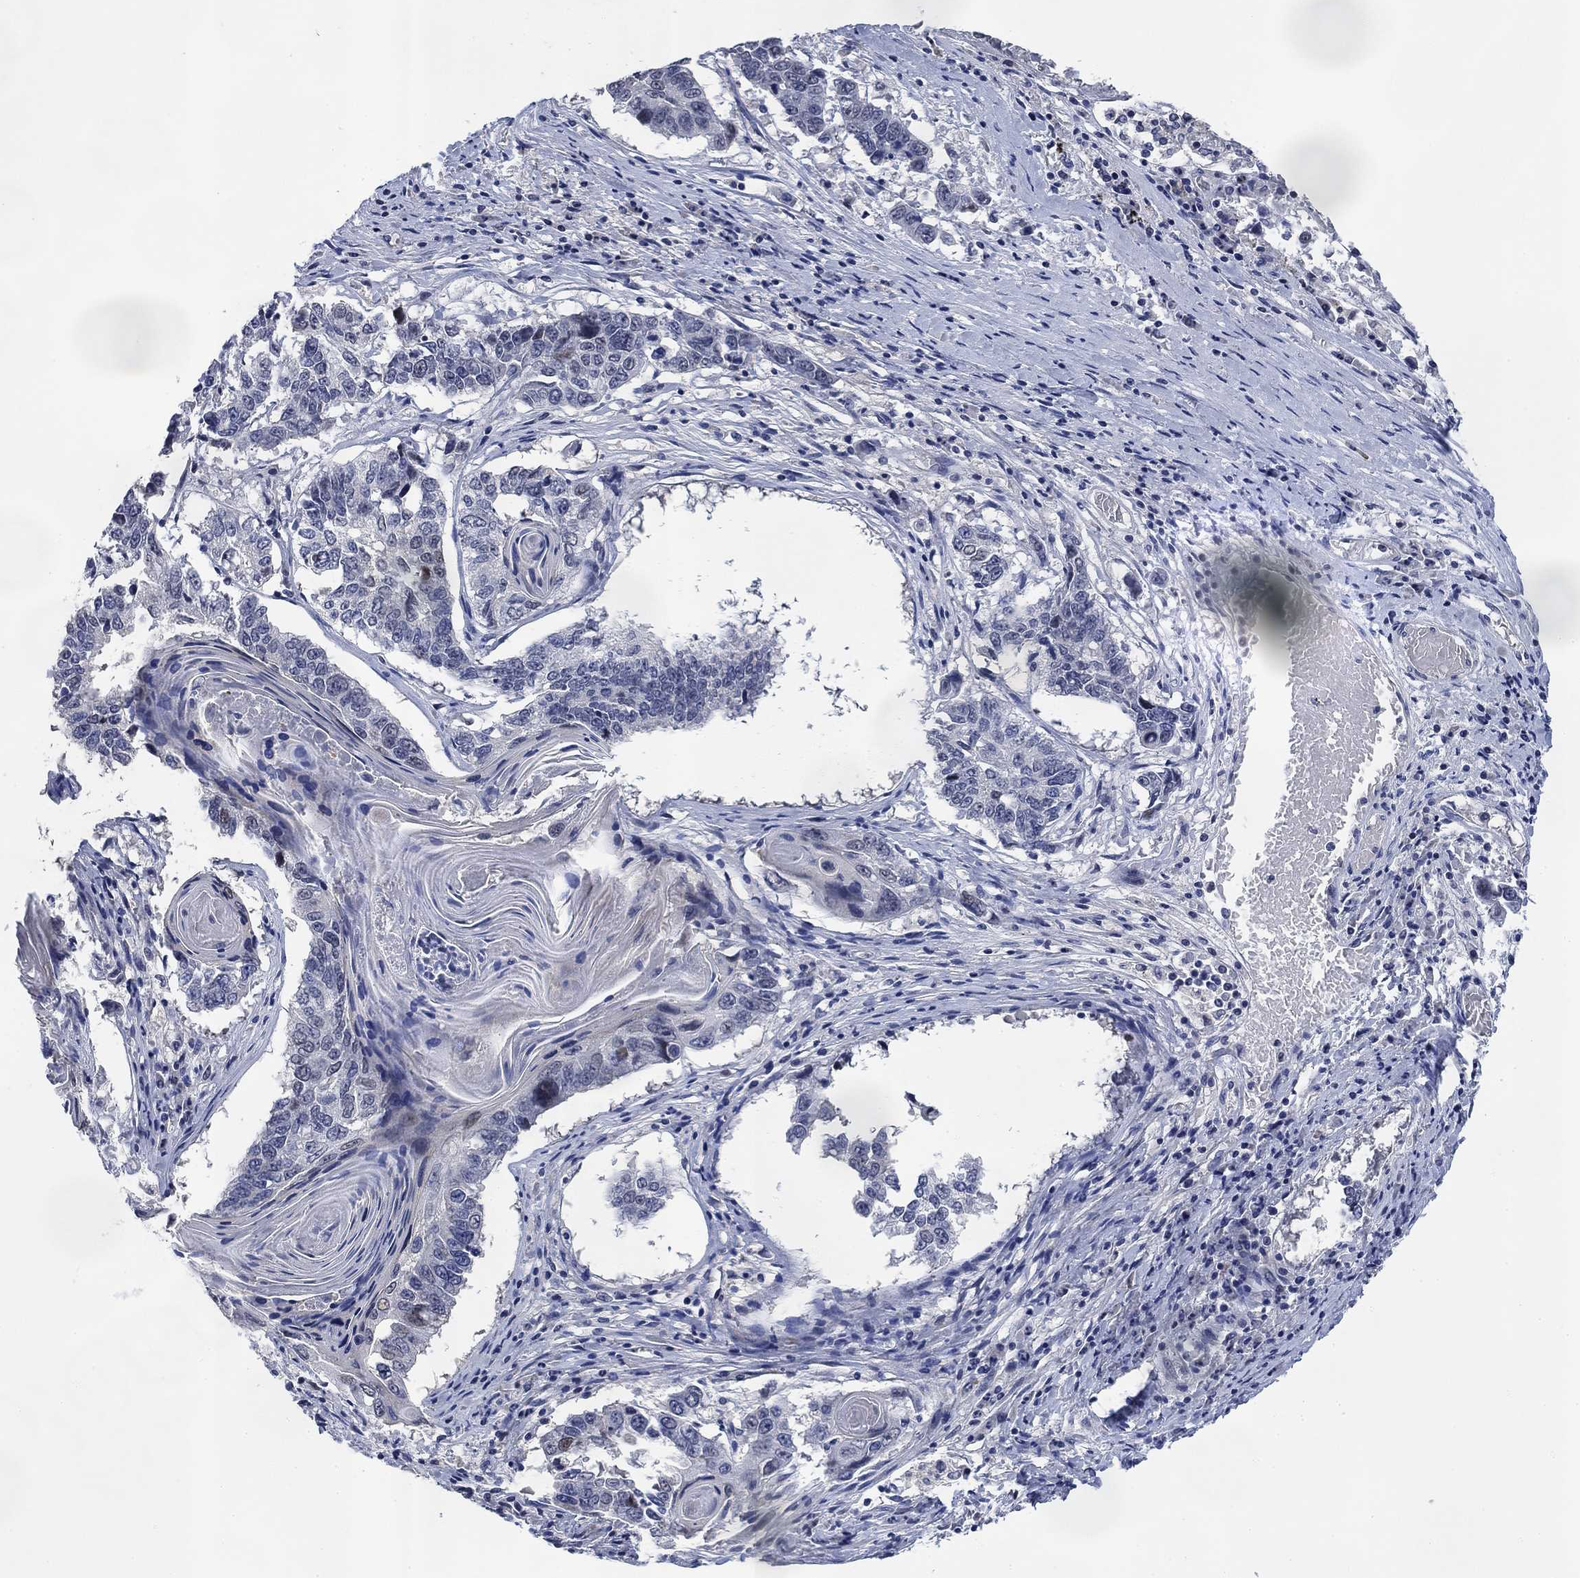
{"staining": {"intensity": "negative", "quantity": "none", "location": "none"}, "tissue": "lung cancer", "cell_type": "Tumor cells", "image_type": "cancer", "snomed": [{"axis": "morphology", "description": "Squamous cell carcinoma, NOS"}, {"axis": "topography", "description": "Lung"}], "caption": "A high-resolution micrograph shows immunohistochemistry (IHC) staining of lung cancer (squamous cell carcinoma), which exhibits no significant positivity in tumor cells.", "gene": "DAZL", "patient": {"sex": "male", "age": 73}}